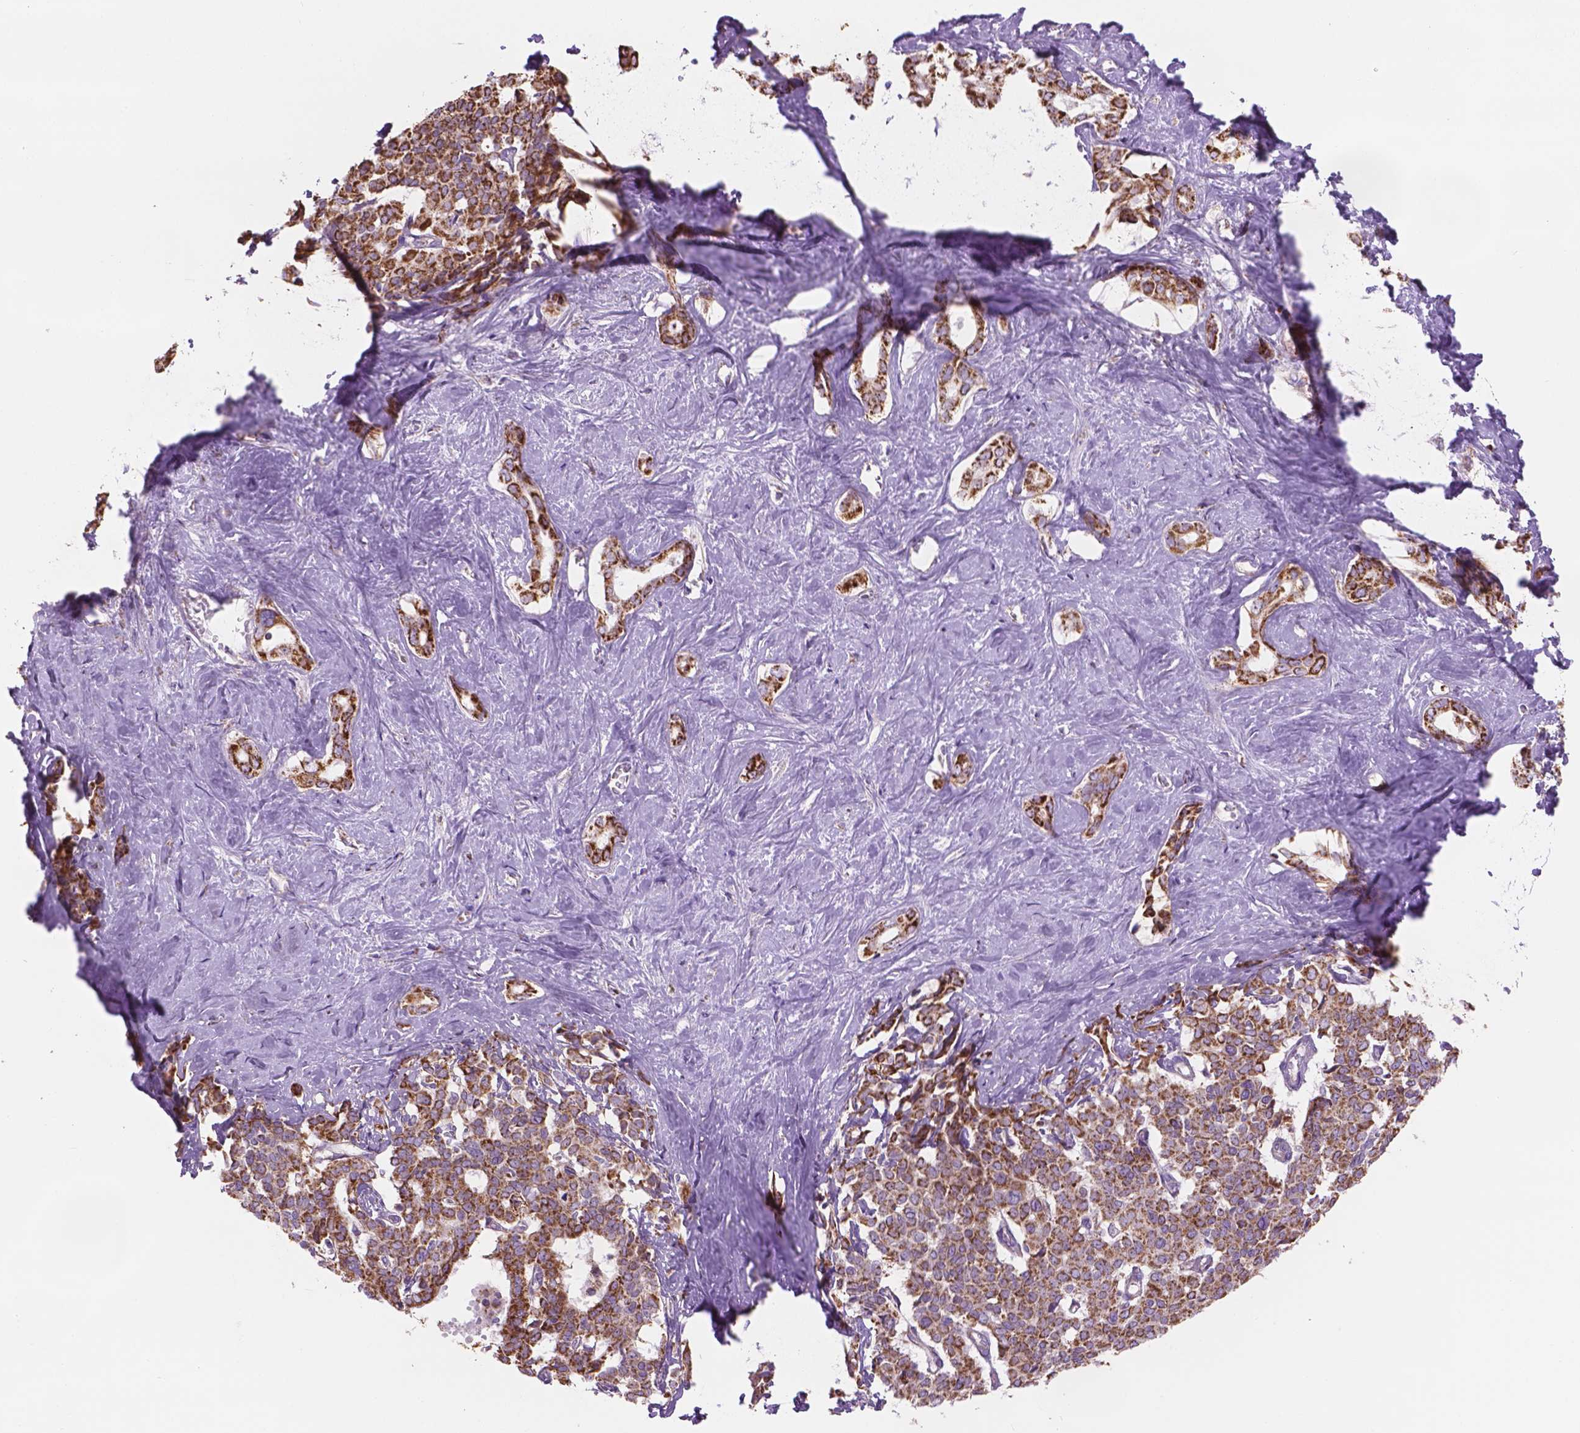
{"staining": {"intensity": "strong", "quantity": ">75%", "location": "cytoplasmic/membranous"}, "tissue": "liver cancer", "cell_type": "Tumor cells", "image_type": "cancer", "snomed": [{"axis": "morphology", "description": "Cholangiocarcinoma"}, {"axis": "topography", "description": "Liver"}], "caption": "Immunohistochemical staining of liver cancer (cholangiocarcinoma) exhibits strong cytoplasmic/membranous protein expression in about >75% of tumor cells.", "gene": "PIBF1", "patient": {"sex": "female", "age": 47}}